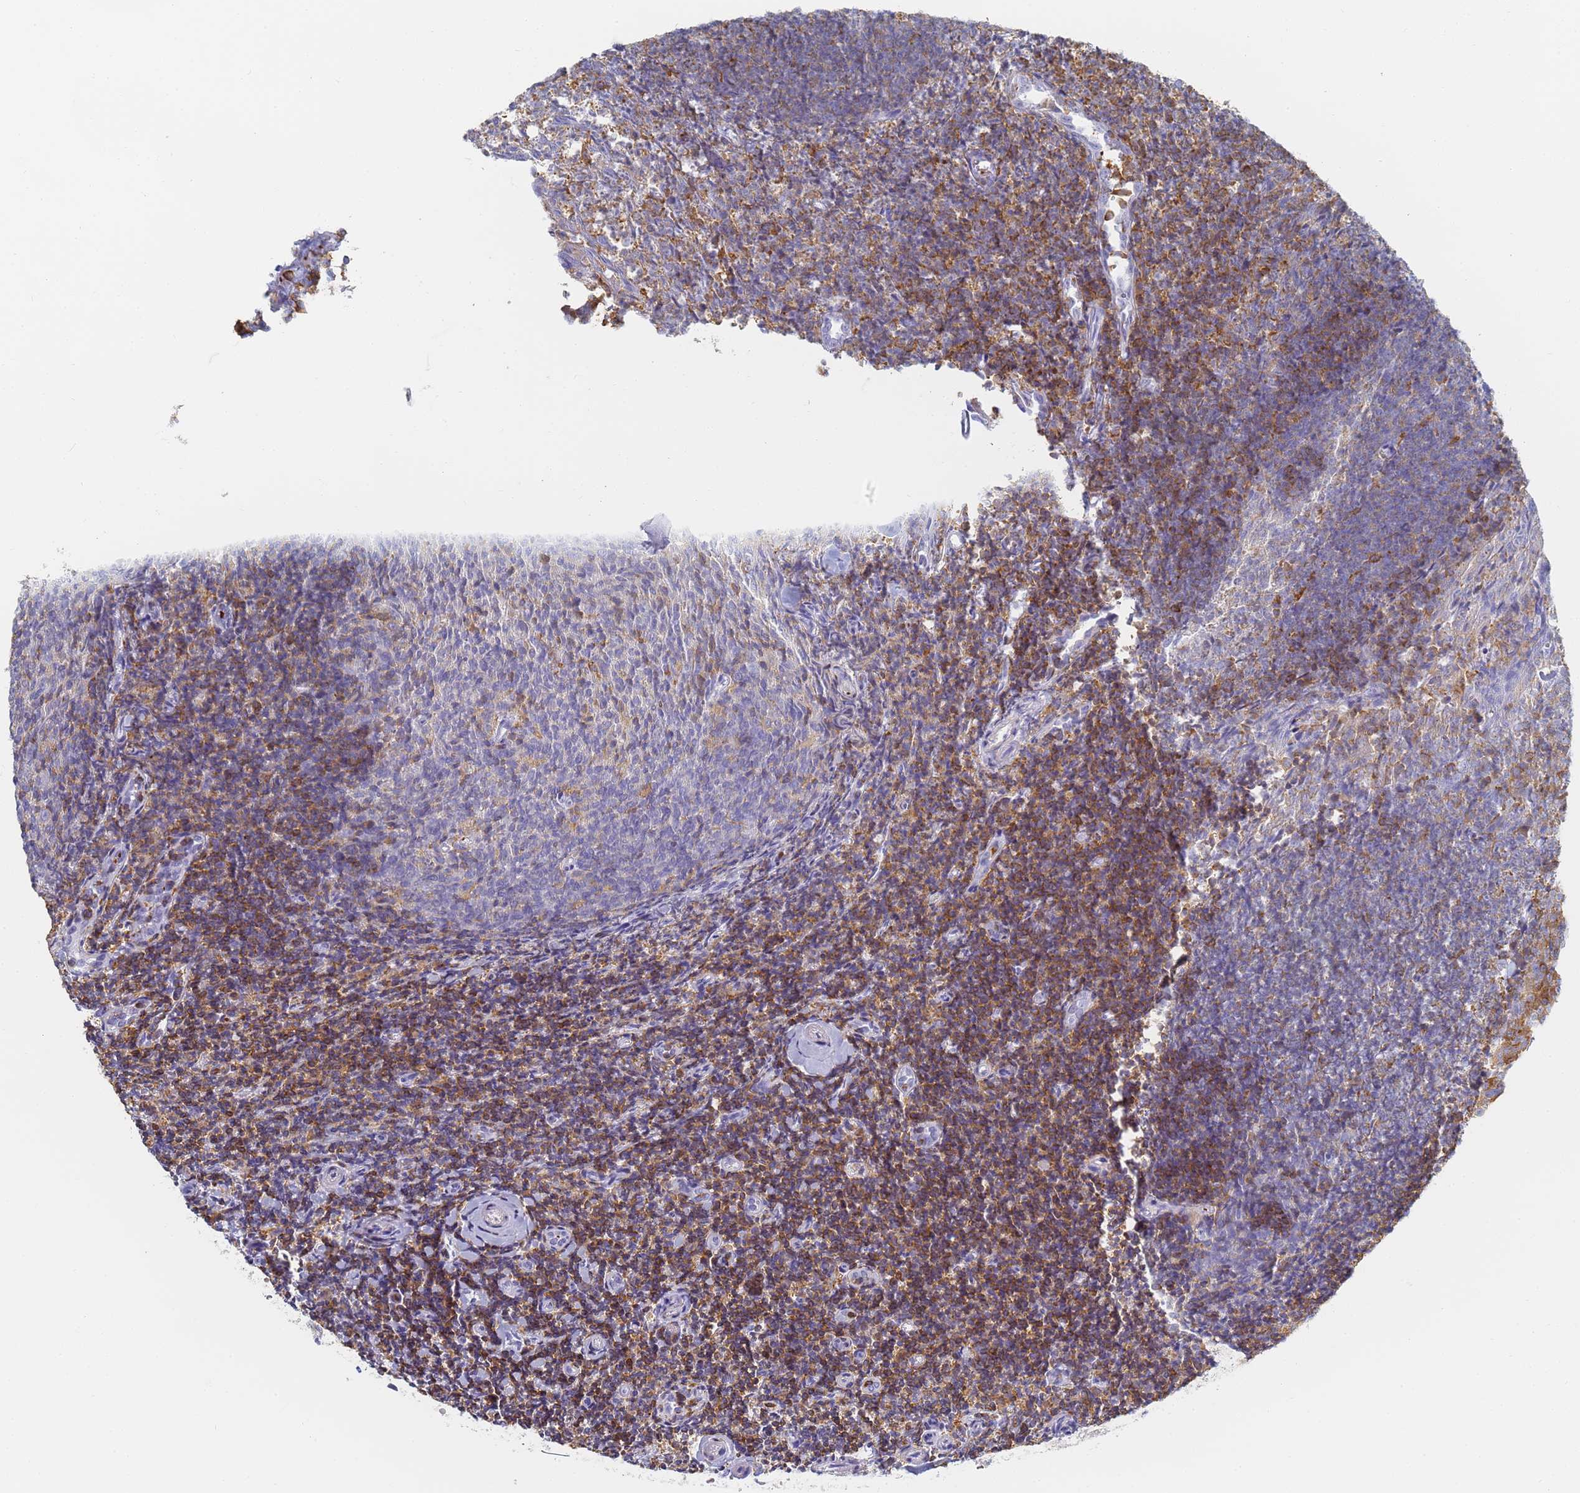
{"staining": {"intensity": "moderate", "quantity": "<25%", "location": "cytoplasmic/membranous"}, "tissue": "tonsil", "cell_type": "Germinal center cells", "image_type": "normal", "snomed": [{"axis": "morphology", "description": "Normal tissue, NOS"}, {"axis": "topography", "description": "Tonsil"}], "caption": "IHC of benign human tonsil exhibits low levels of moderate cytoplasmic/membranous staining in approximately <25% of germinal center cells. The protein is stained brown, and the nuclei are stained in blue (DAB (3,3'-diaminobenzidine) IHC with brightfield microscopy, high magnification).", "gene": "BIN2", "patient": {"sex": "female", "age": 10}}